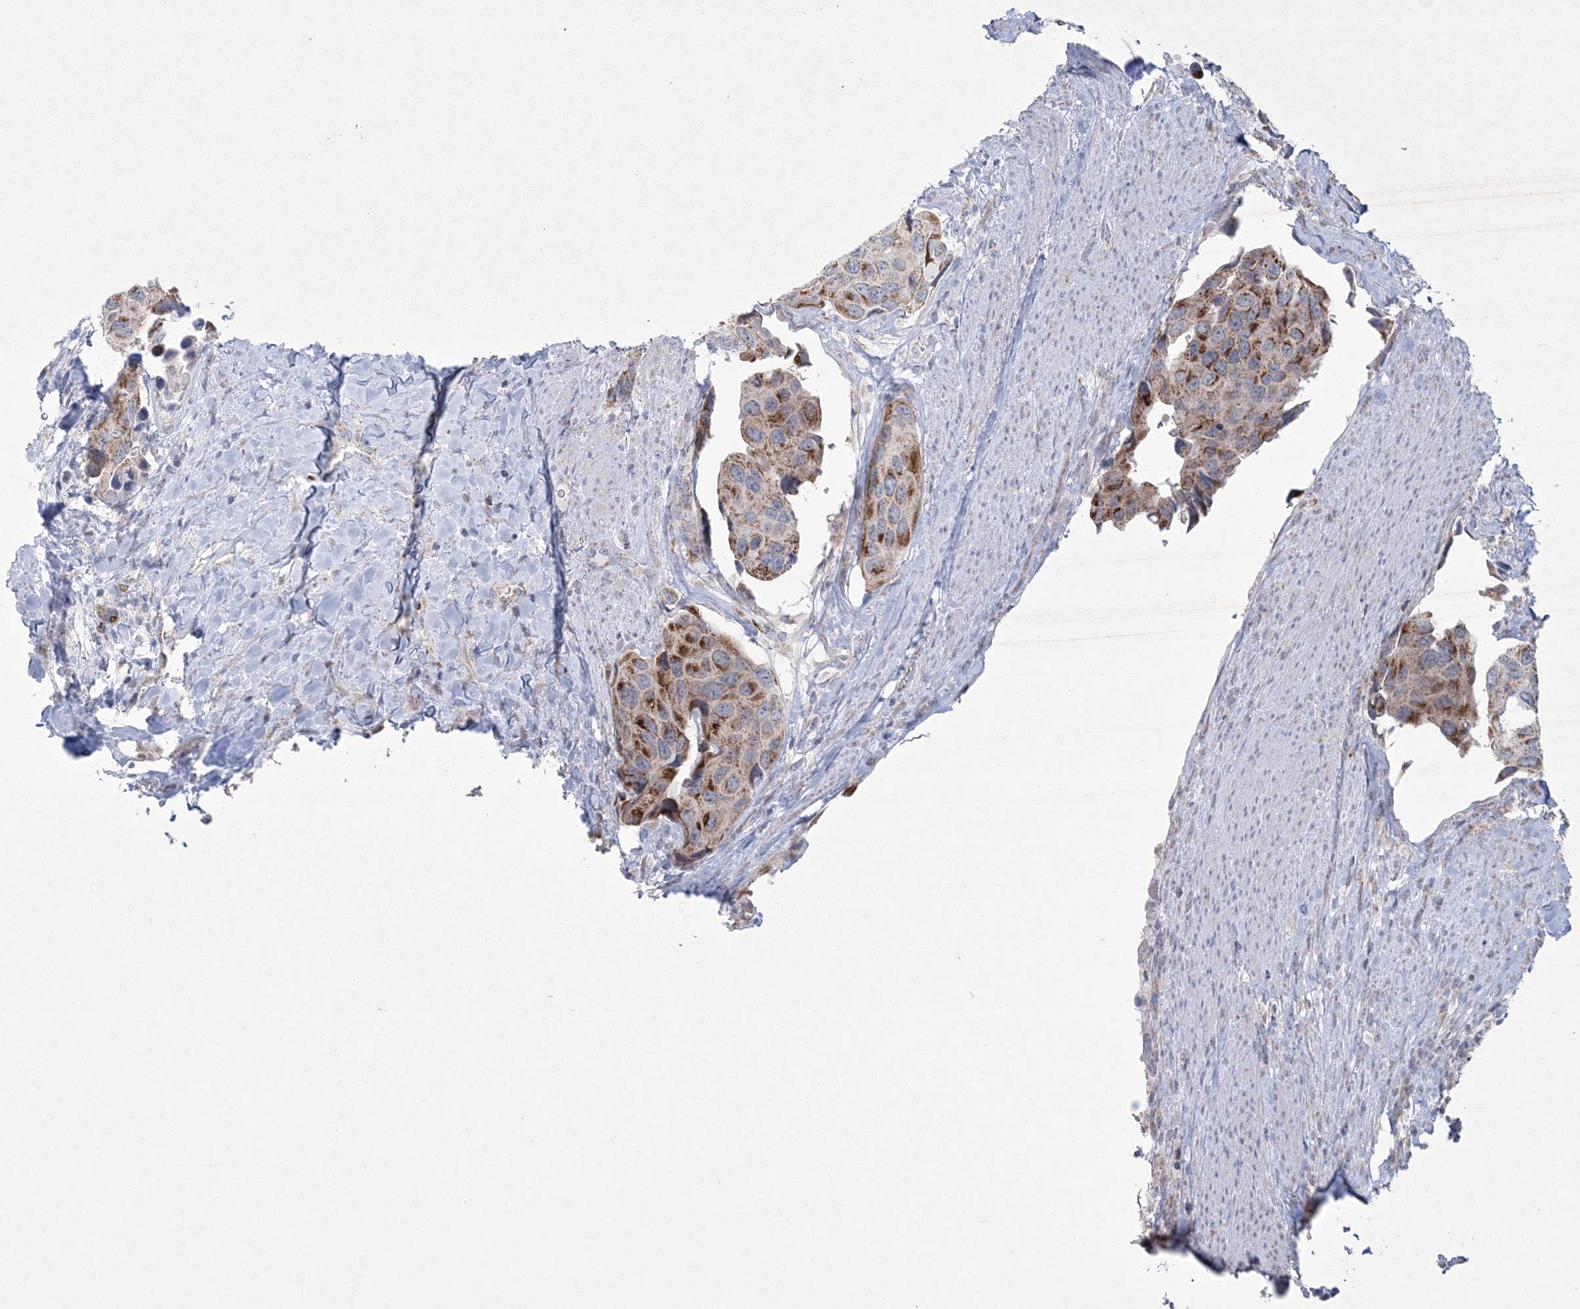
{"staining": {"intensity": "moderate", "quantity": ">75%", "location": "cytoplasmic/membranous"}, "tissue": "urothelial cancer", "cell_type": "Tumor cells", "image_type": "cancer", "snomed": [{"axis": "morphology", "description": "Urothelial carcinoma, High grade"}, {"axis": "topography", "description": "Urinary bladder"}], "caption": "IHC histopathology image of urothelial cancer stained for a protein (brown), which displays medium levels of moderate cytoplasmic/membranous expression in about >75% of tumor cells.", "gene": "CES4A", "patient": {"sex": "male", "age": 74}}